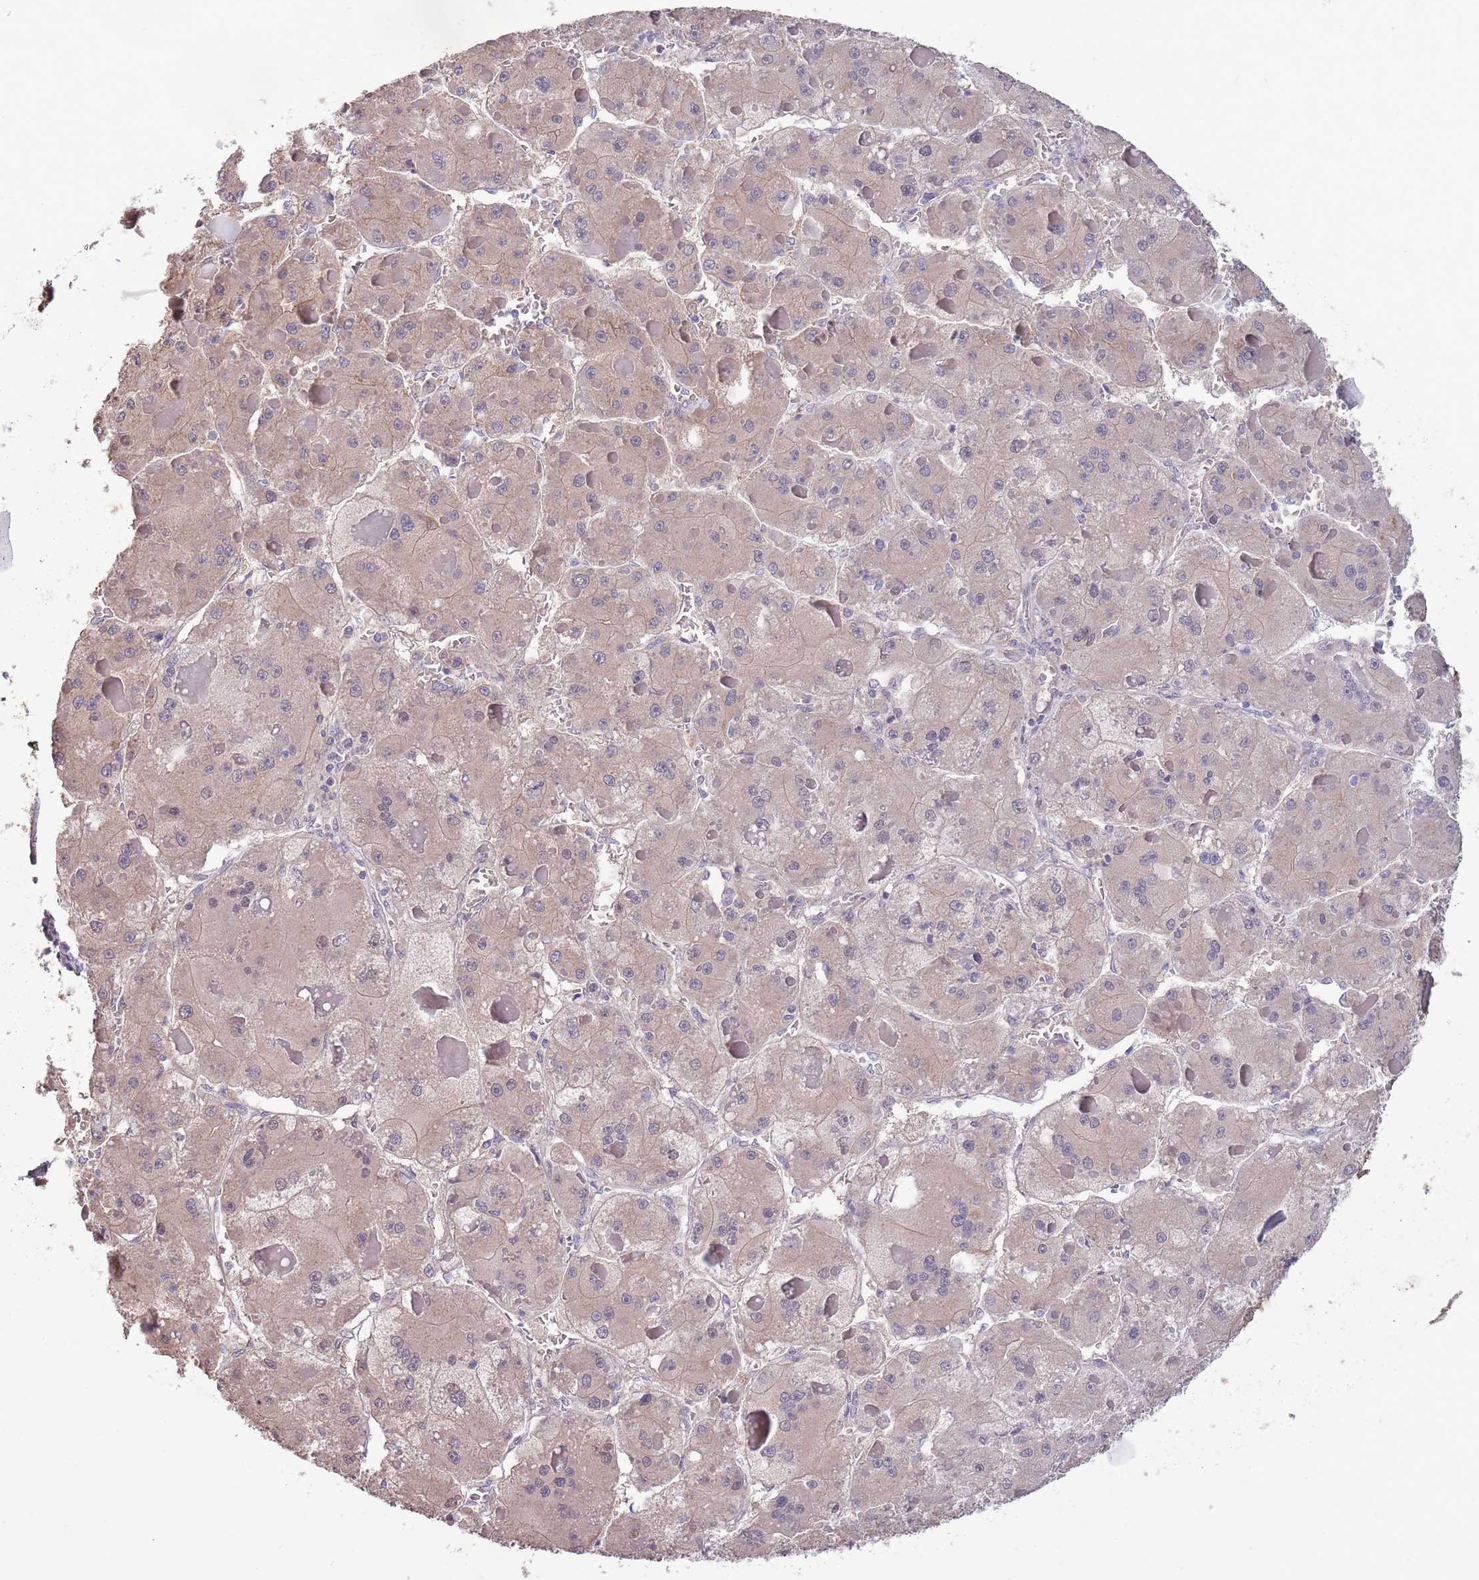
{"staining": {"intensity": "weak", "quantity": ">75%", "location": "cytoplasmic/membranous"}, "tissue": "liver cancer", "cell_type": "Tumor cells", "image_type": "cancer", "snomed": [{"axis": "morphology", "description": "Carcinoma, Hepatocellular, NOS"}, {"axis": "topography", "description": "Liver"}], "caption": "The photomicrograph displays staining of liver hepatocellular carcinoma, revealing weak cytoplasmic/membranous protein staining (brown color) within tumor cells. (Stains: DAB (3,3'-diaminobenzidine) in brown, nuclei in blue, Microscopy: brightfield microscopy at high magnification).", "gene": "MARVELD2", "patient": {"sex": "female", "age": 73}}